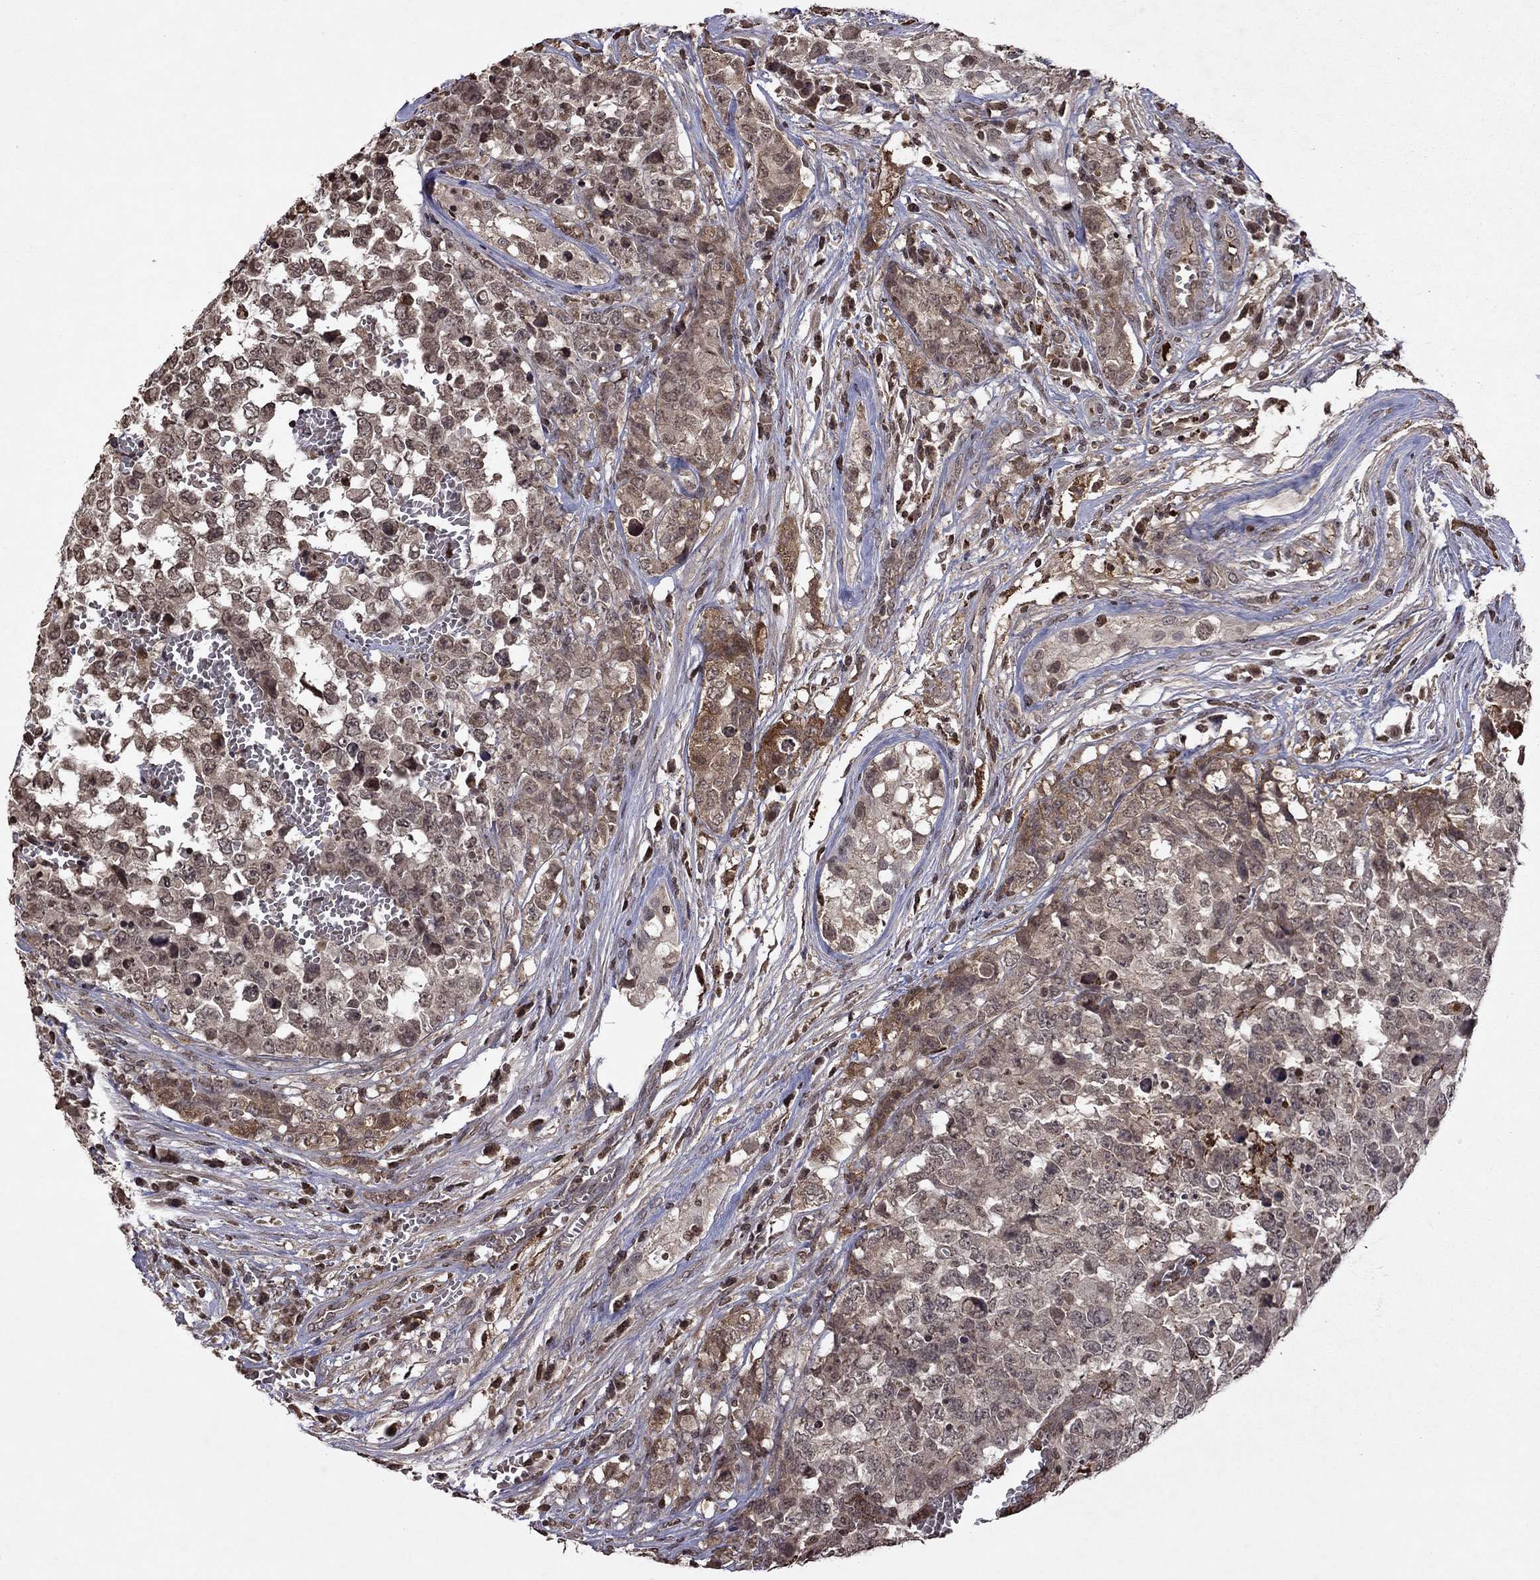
{"staining": {"intensity": "weak", "quantity": "<25%", "location": "cytoplasmic/membranous"}, "tissue": "testis cancer", "cell_type": "Tumor cells", "image_type": "cancer", "snomed": [{"axis": "morphology", "description": "Carcinoma, Embryonal, NOS"}, {"axis": "topography", "description": "Testis"}], "caption": "High magnification brightfield microscopy of embryonal carcinoma (testis) stained with DAB (3,3'-diaminobenzidine) (brown) and counterstained with hematoxylin (blue): tumor cells show no significant expression.", "gene": "NLGN1", "patient": {"sex": "male", "age": 23}}